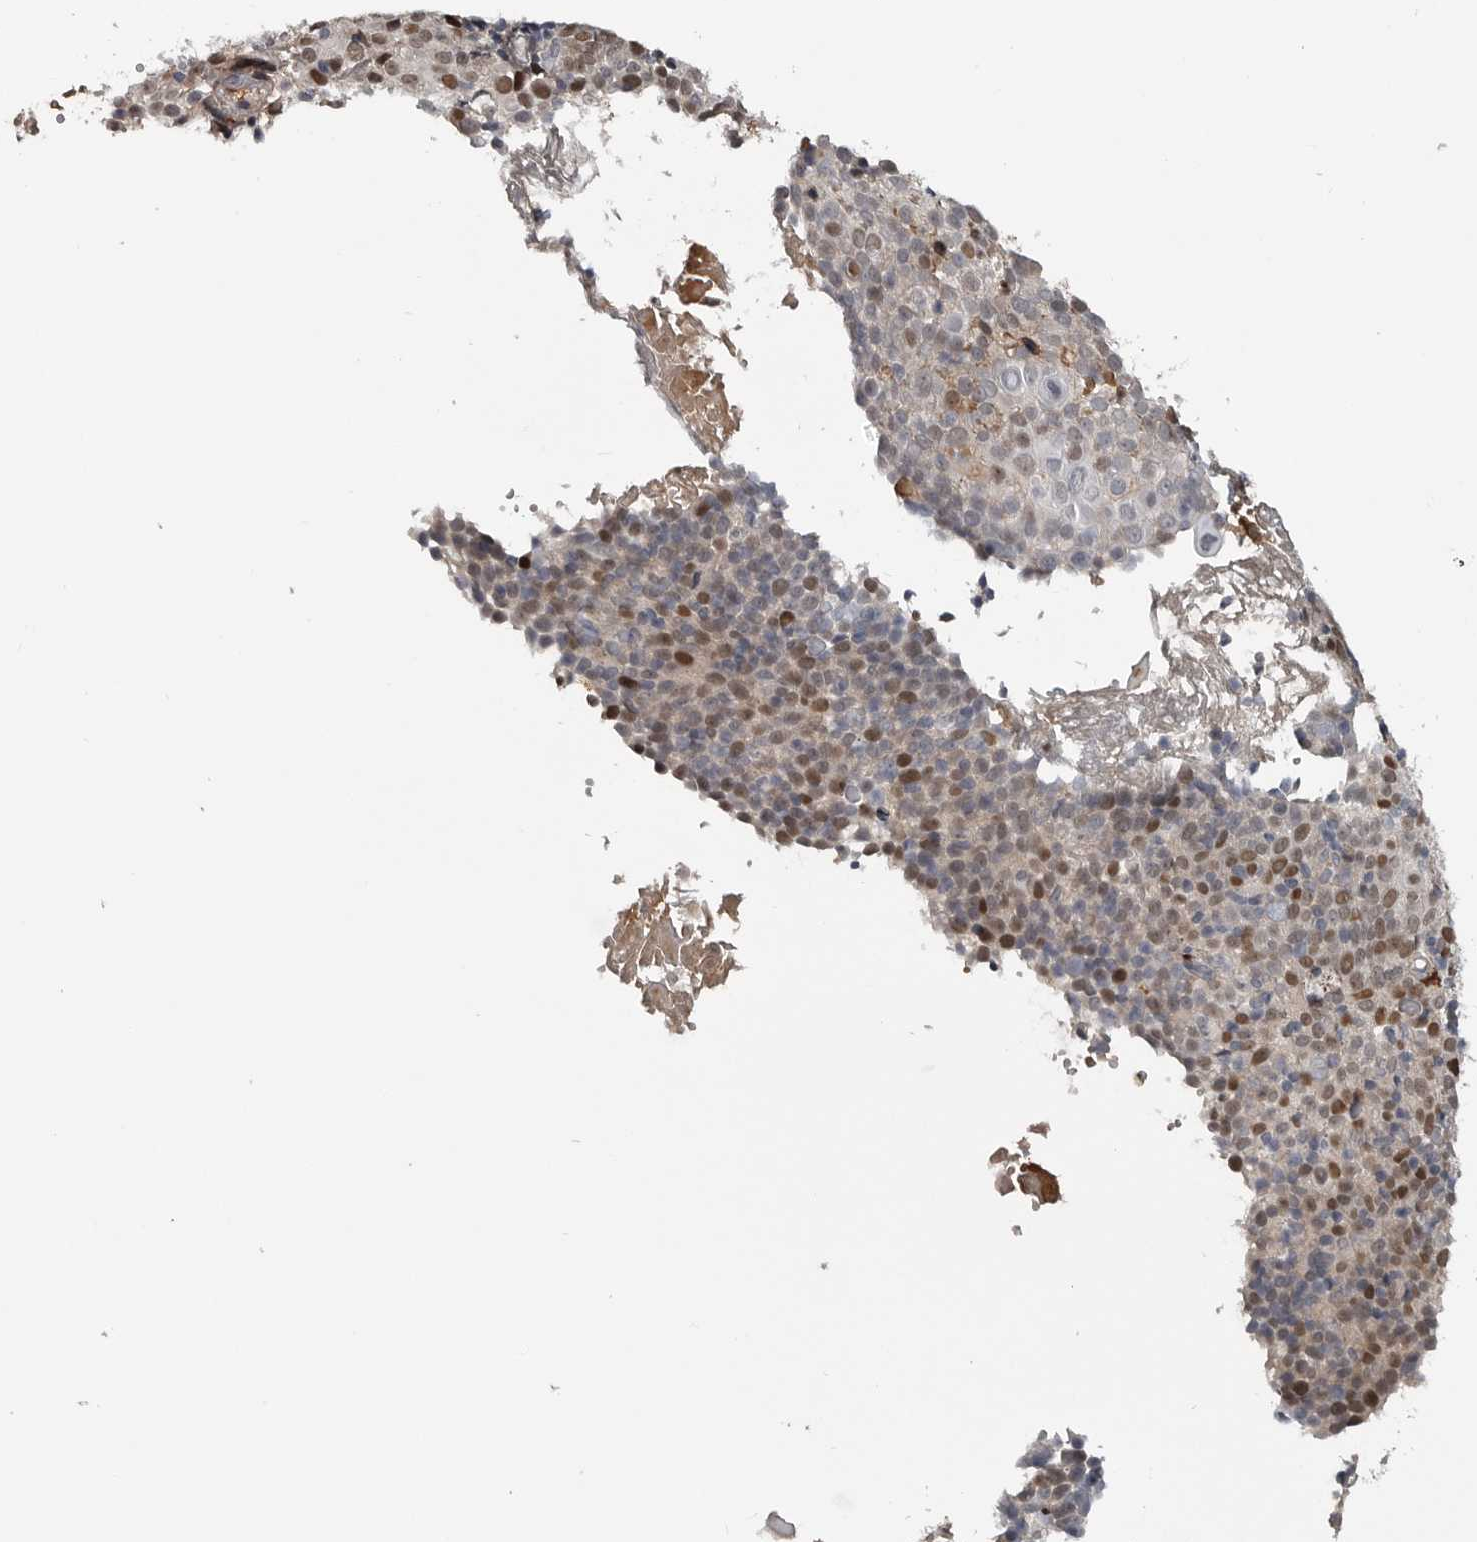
{"staining": {"intensity": "moderate", "quantity": "25%-75%", "location": "nuclear"}, "tissue": "cervical cancer", "cell_type": "Tumor cells", "image_type": "cancer", "snomed": [{"axis": "morphology", "description": "Squamous cell carcinoma, NOS"}, {"axis": "topography", "description": "Cervix"}], "caption": "An image showing moderate nuclear positivity in approximately 25%-75% of tumor cells in cervical cancer (squamous cell carcinoma), as visualized by brown immunohistochemical staining.", "gene": "ZNF277", "patient": {"sex": "female", "age": 74}}